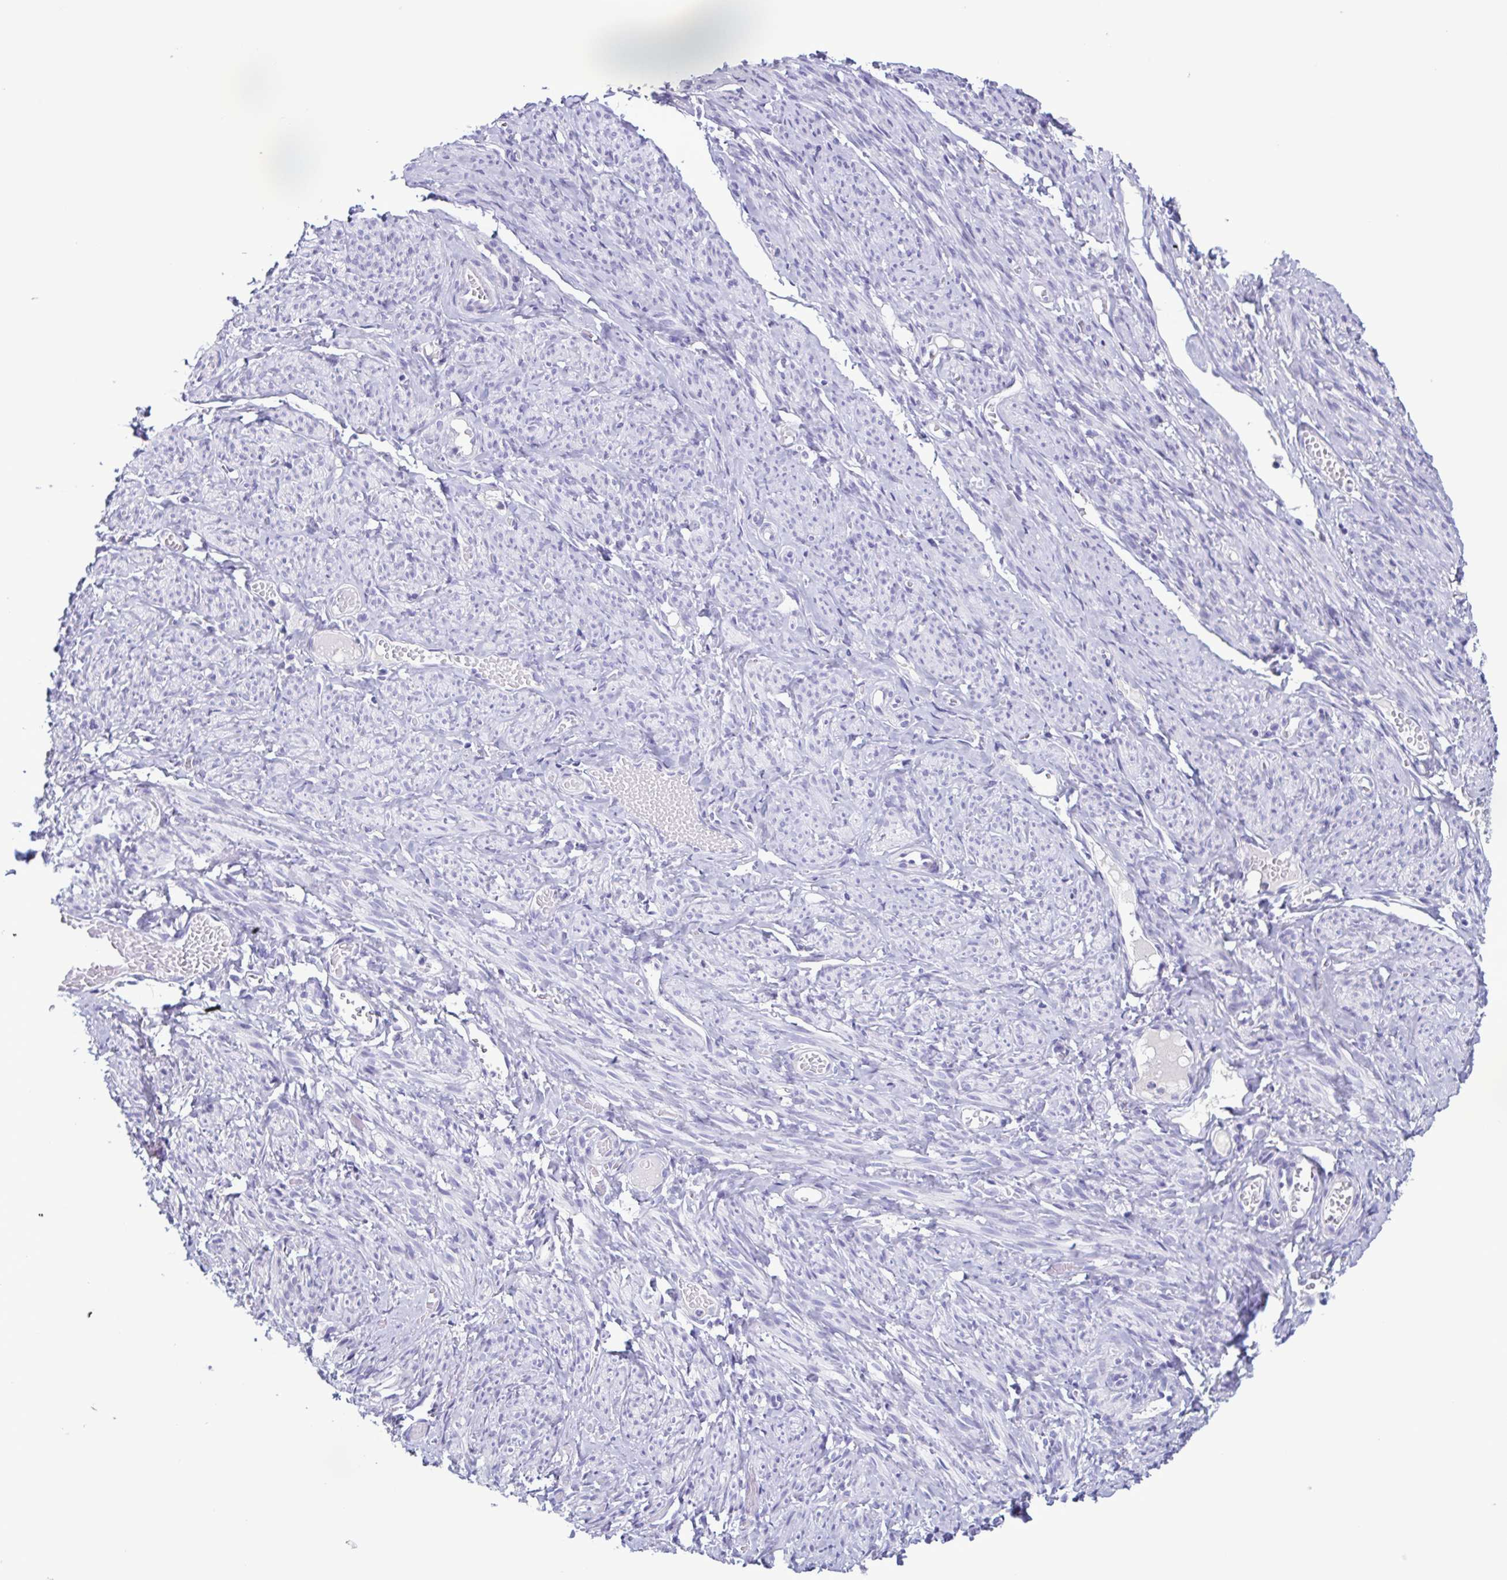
{"staining": {"intensity": "negative", "quantity": "none", "location": "none"}, "tissue": "smooth muscle", "cell_type": "Smooth muscle cells", "image_type": "normal", "snomed": [{"axis": "morphology", "description": "Normal tissue, NOS"}, {"axis": "topography", "description": "Smooth muscle"}], "caption": "This is a photomicrograph of IHC staining of normal smooth muscle, which shows no staining in smooth muscle cells.", "gene": "INAFM1", "patient": {"sex": "female", "age": 65}}